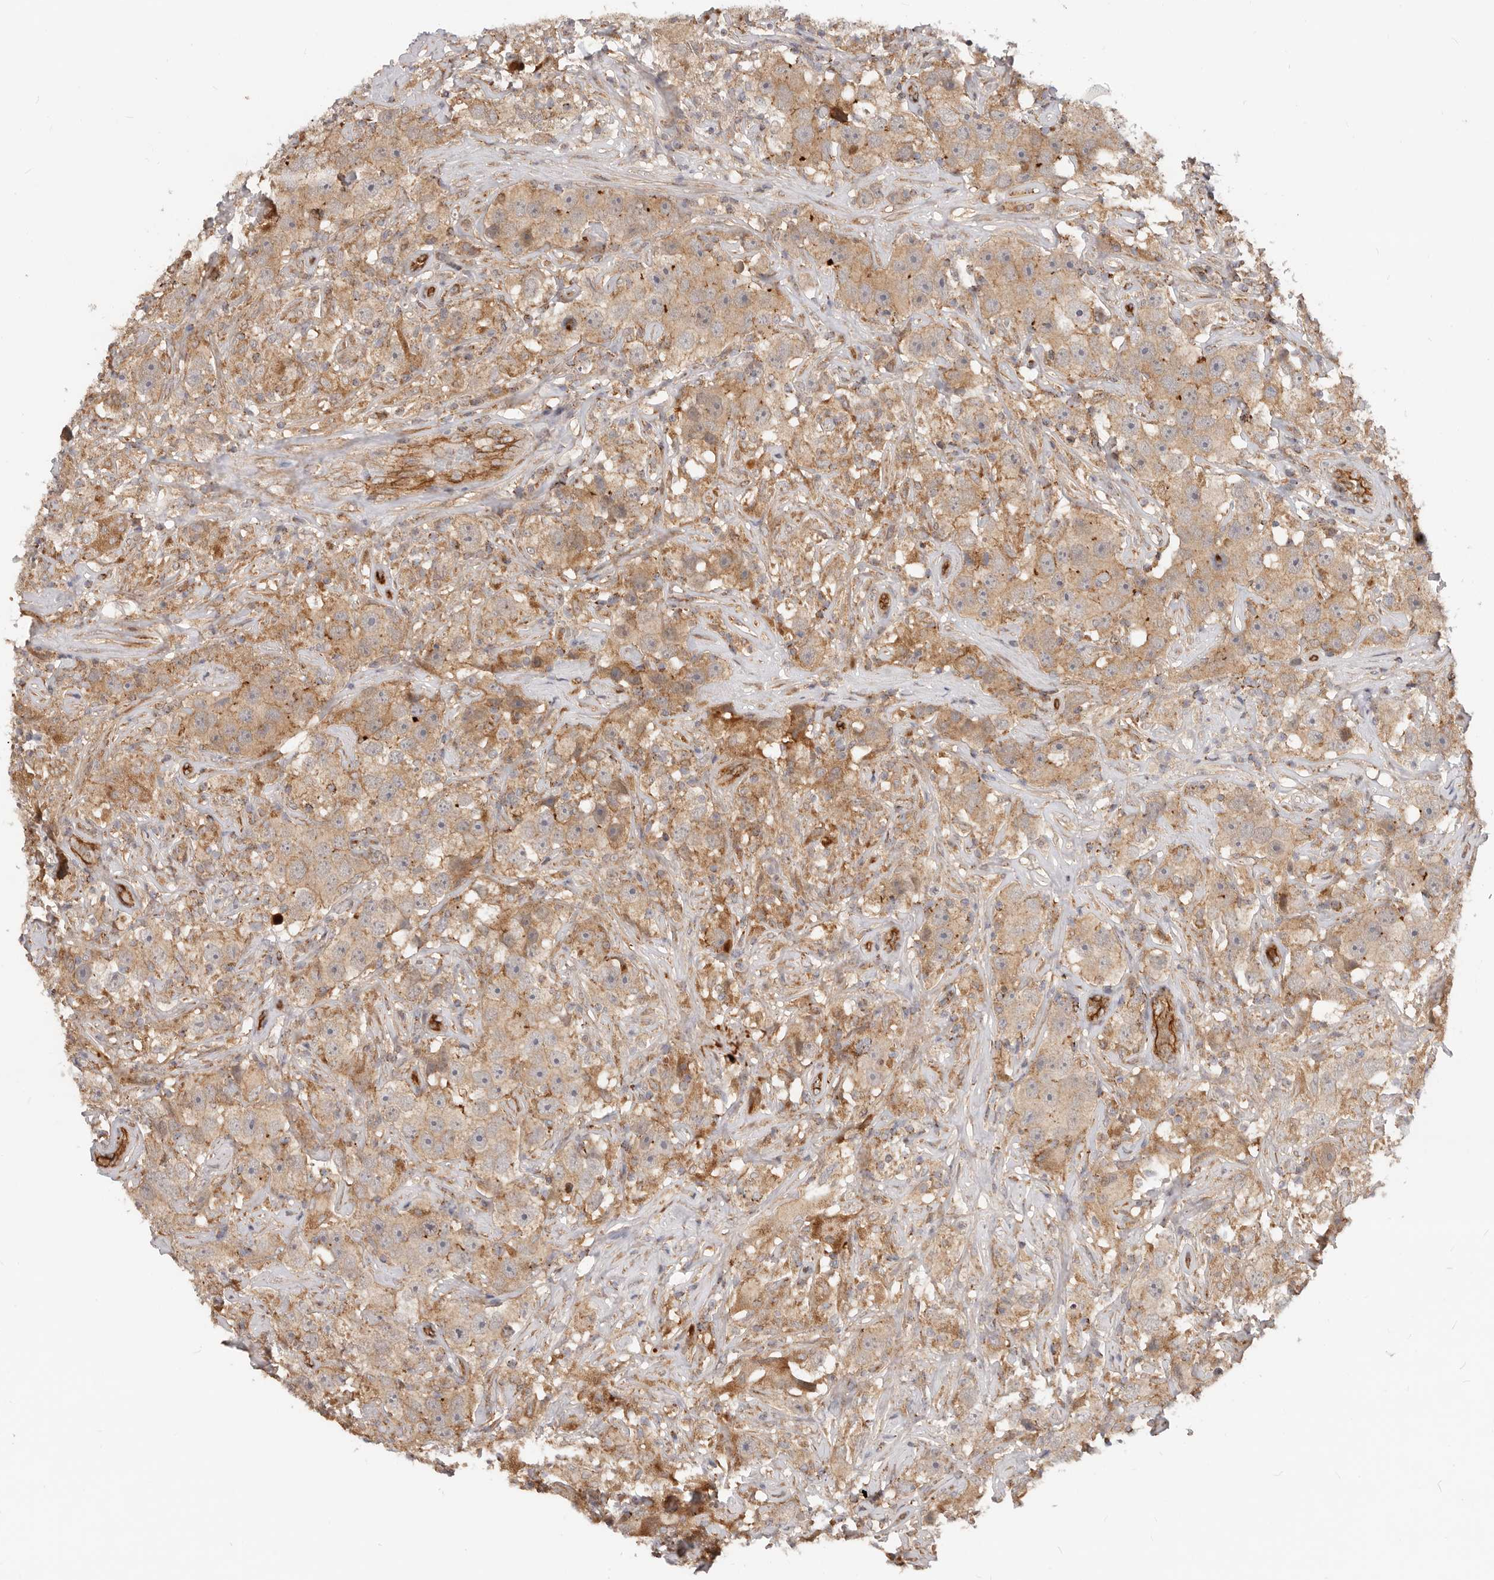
{"staining": {"intensity": "moderate", "quantity": ">75%", "location": "cytoplasmic/membranous"}, "tissue": "testis cancer", "cell_type": "Tumor cells", "image_type": "cancer", "snomed": [{"axis": "morphology", "description": "Seminoma, NOS"}, {"axis": "topography", "description": "Testis"}], "caption": "Human testis cancer stained for a protein (brown) displays moderate cytoplasmic/membranous positive expression in about >75% of tumor cells.", "gene": "USP49", "patient": {"sex": "male", "age": 49}}